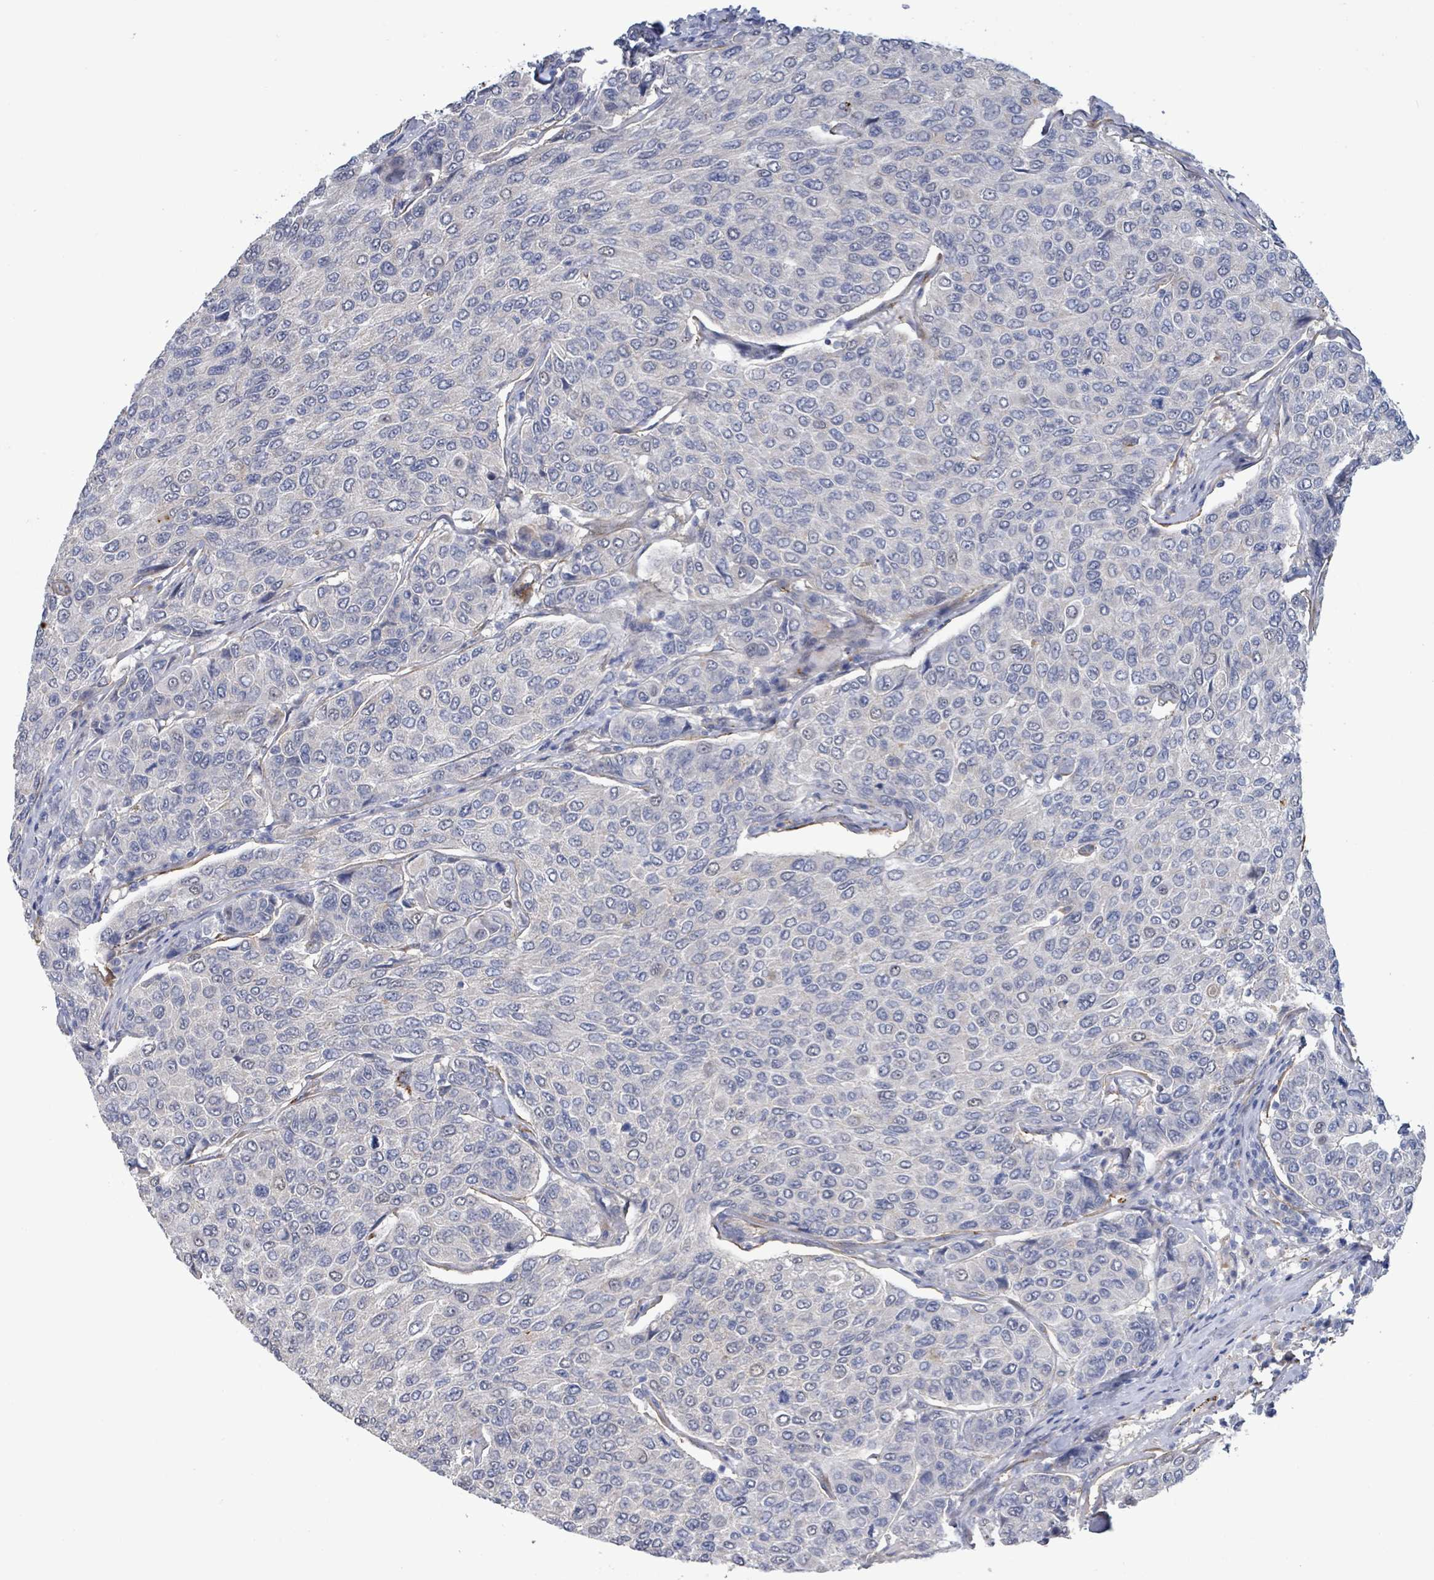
{"staining": {"intensity": "negative", "quantity": "none", "location": "none"}, "tissue": "breast cancer", "cell_type": "Tumor cells", "image_type": "cancer", "snomed": [{"axis": "morphology", "description": "Duct carcinoma"}, {"axis": "topography", "description": "Breast"}], "caption": "A high-resolution photomicrograph shows immunohistochemistry staining of breast invasive ductal carcinoma, which demonstrates no significant positivity in tumor cells. (DAB (3,3'-diaminobenzidine) immunohistochemistry, high magnification).", "gene": "DMRTC1B", "patient": {"sex": "female", "age": 55}}